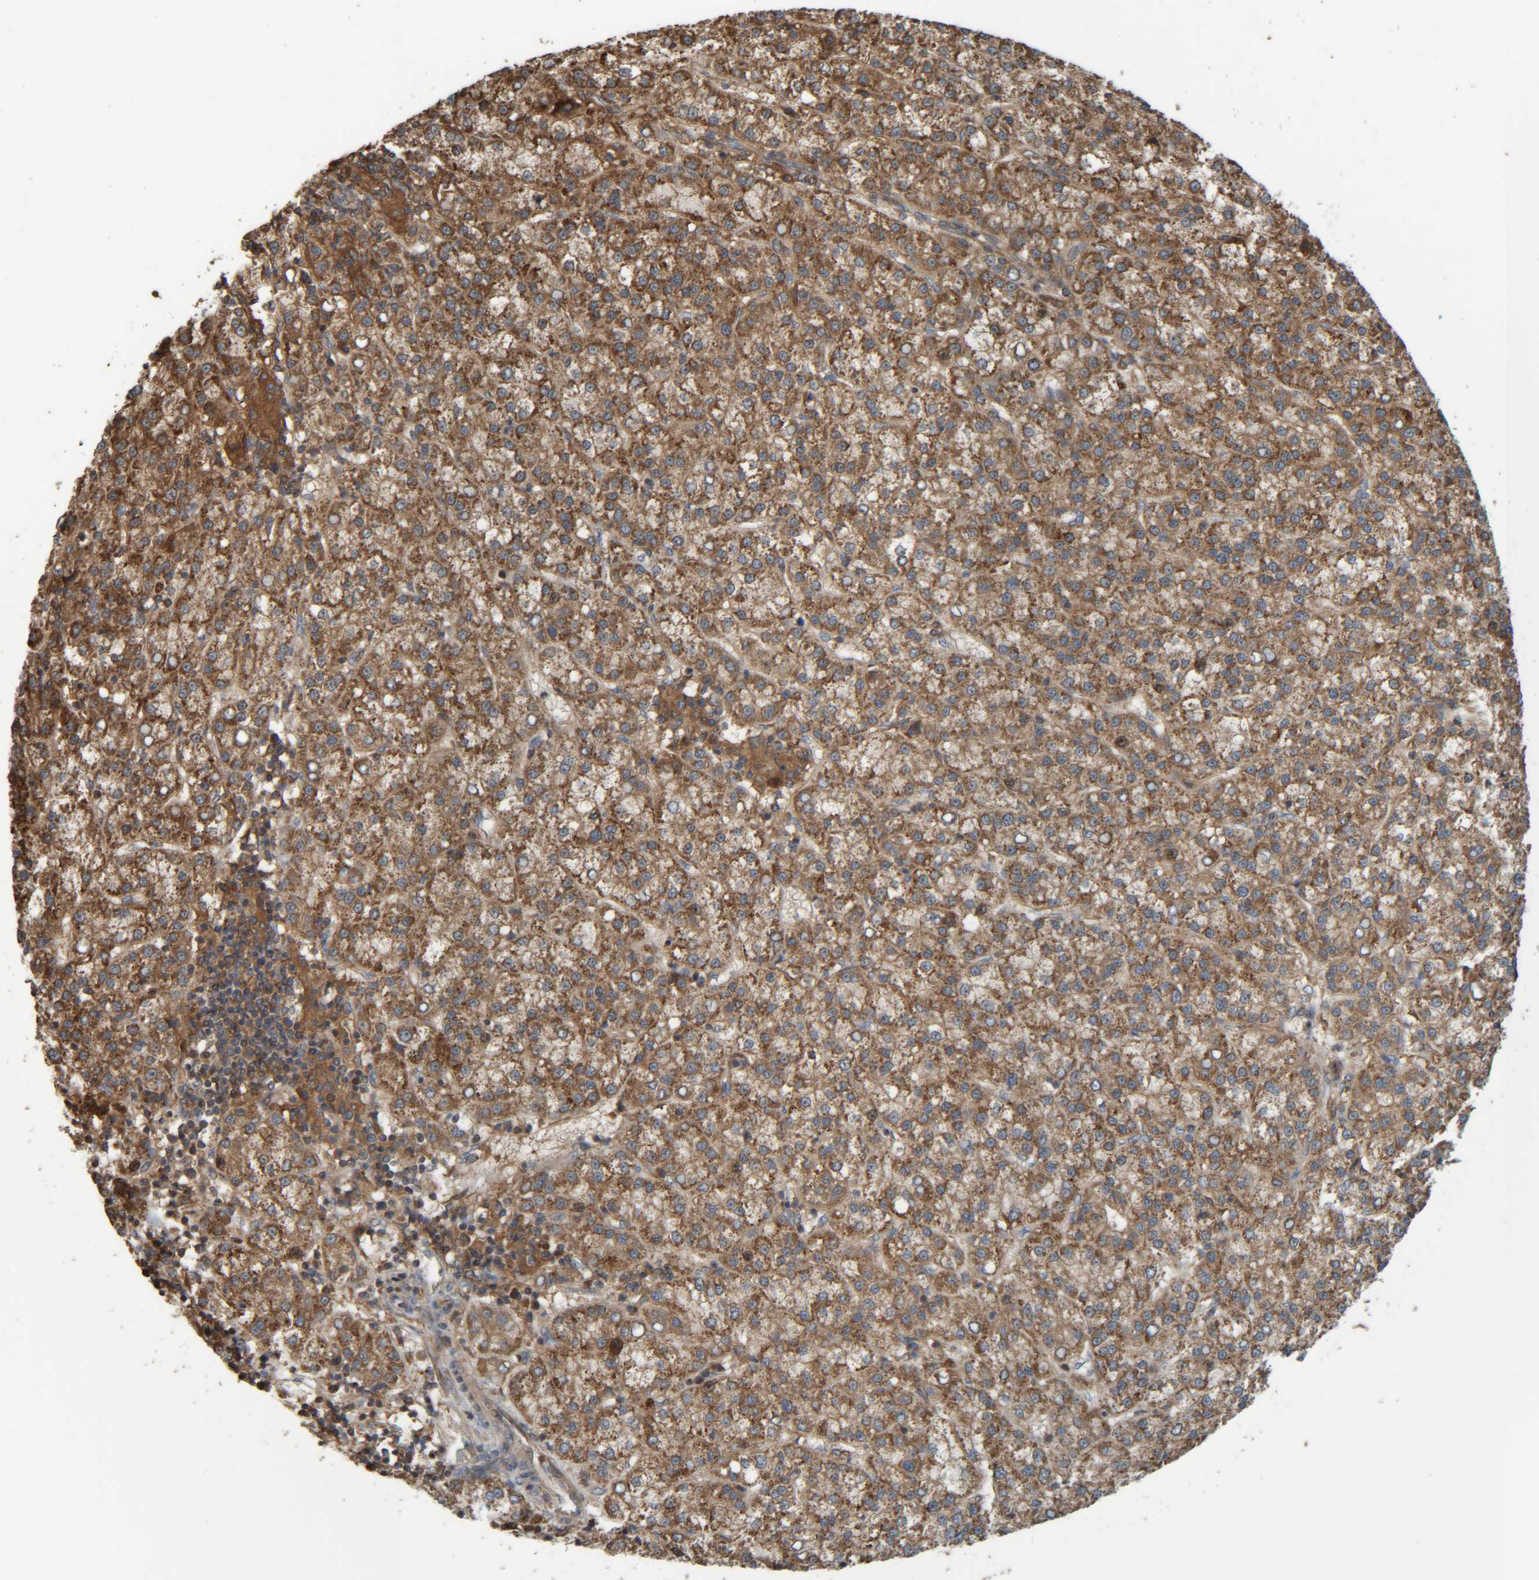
{"staining": {"intensity": "moderate", "quantity": ">75%", "location": "cytoplasmic/membranous"}, "tissue": "liver cancer", "cell_type": "Tumor cells", "image_type": "cancer", "snomed": [{"axis": "morphology", "description": "Carcinoma, Hepatocellular, NOS"}, {"axis": "topography", "description": "Liver"}], "caption": "IHC of liver cancer demonstrates medium levels of moderate cytoplasmic/membranous positivity in about >75% of tumor cells.", "gene": "CCDC57", "patient": {"sex": "female", "age": 58}}